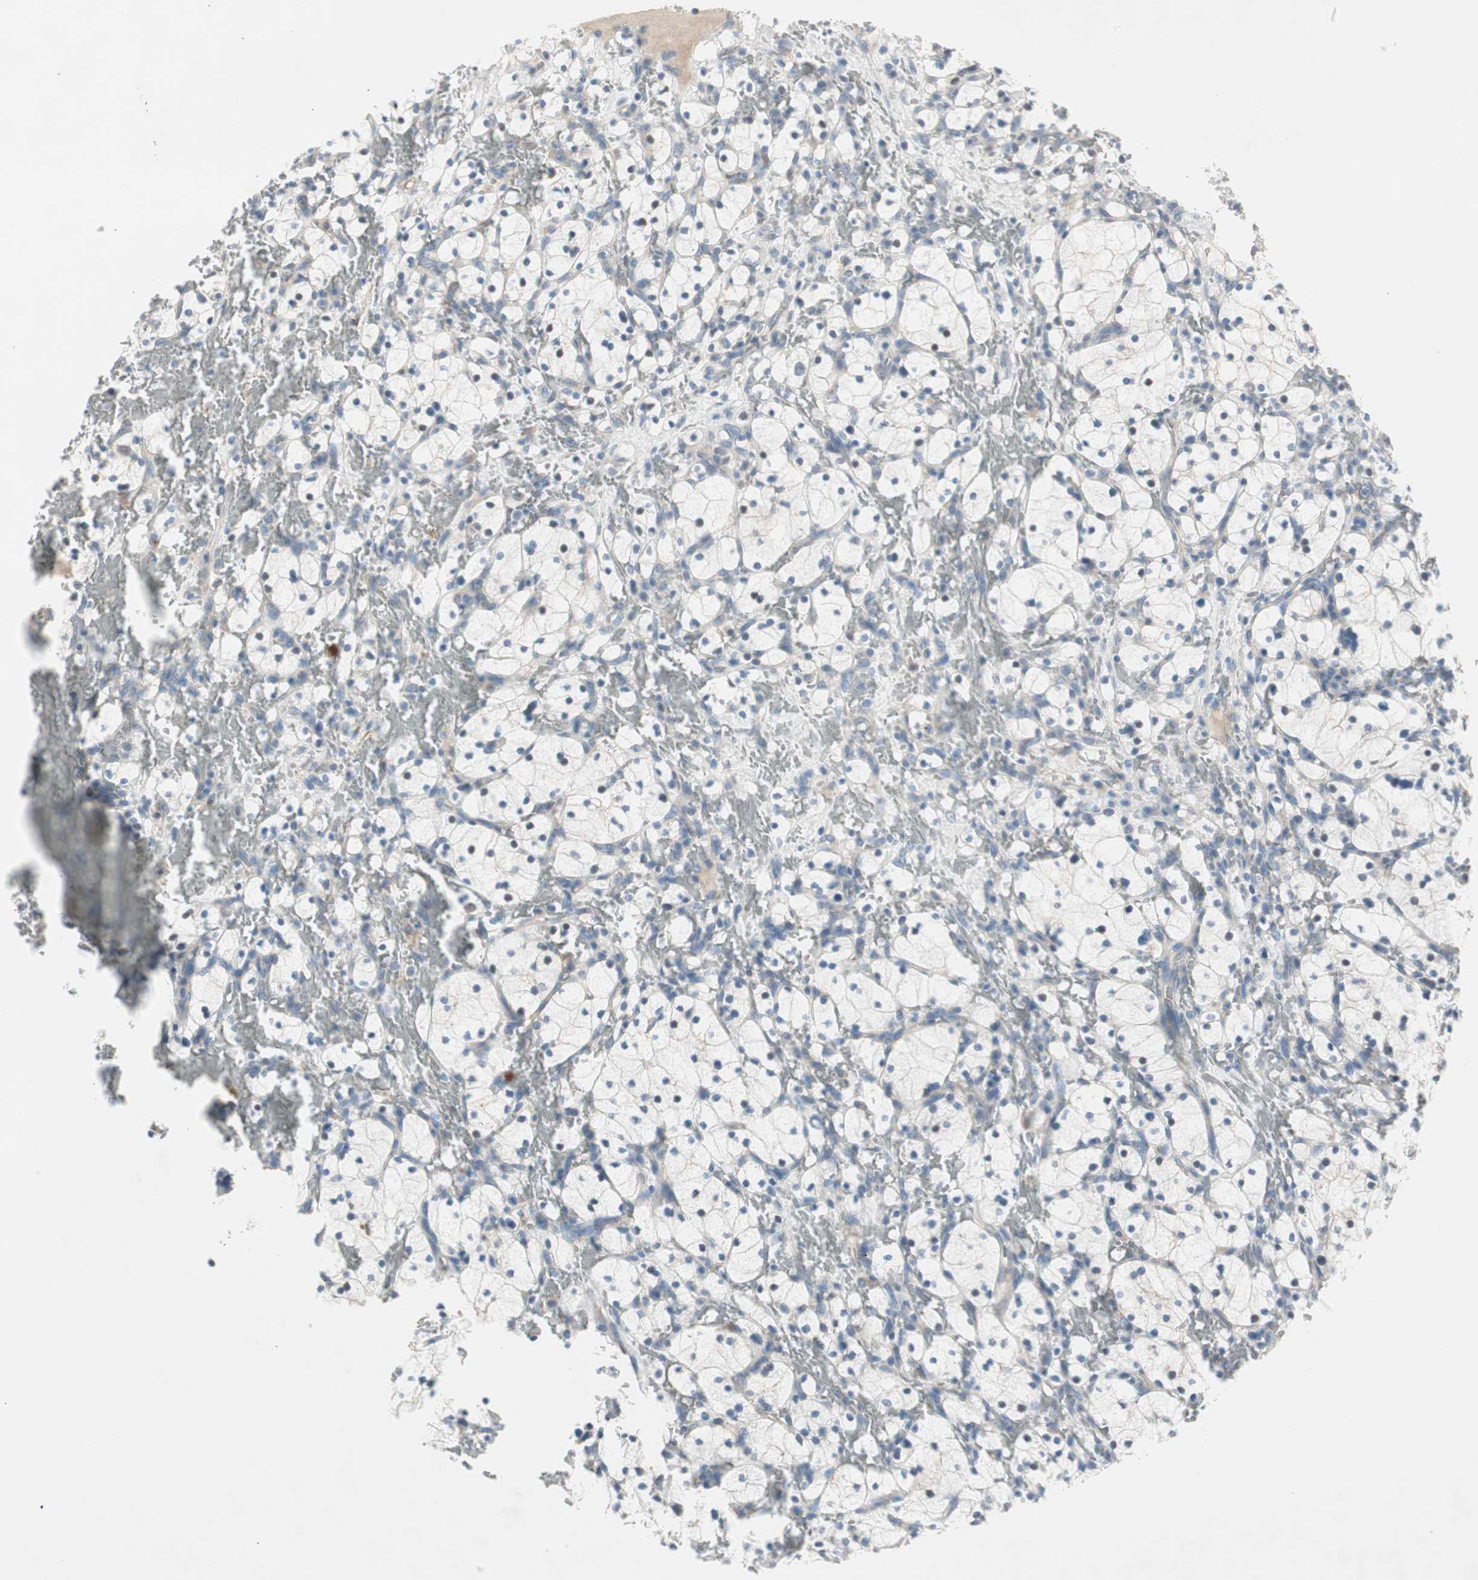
{"staining": {"intensity": "negative", "quantity": "none", "location": "none"}, "tissue": "renal cancer", "cell_type": "Tumor cells", "image_type": "cancer", "snomed": [{"axis": "morphology", "description": "Adenocarcinoma, NOS"}, {"axis": "topography", "description": "Kidney"}], "caption": "DAB (3,3'-diaminobenzidine) immunohistochemical staining of human renal adenocarcinoma shows no significant positivity in tumor cells. The staining was performed using DAB to visualize the protein expression in brown, while the nuclei were stained in blue with hematoxylin (Magnification: 20x).", "gene": "MAPRE3", "patient": {"sex": "female", "age": 83}}